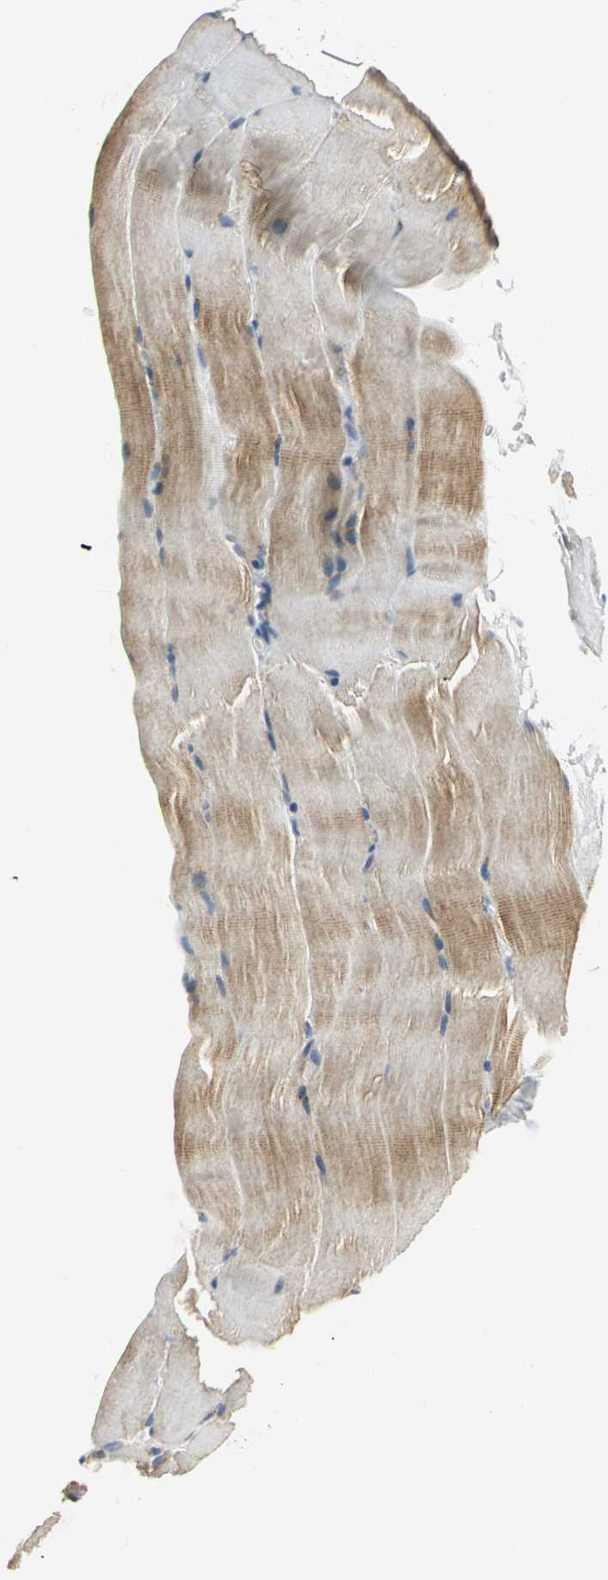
{"staining": {"intensity": "moderate", "quantity": "25%-75%", "location": "cytoplasmic/membranous"}, "tissue": "skeletal muscle", "cell_type": "Myocytes", "image_type": "normal", "snomed": [{"axis": "morphology", "description": "Normal tissue, NOS"}, {"axis": "topography", "description": "Skeletal muscle"}], "caption": "Unremarkable skeletal muscle displays moderate cytoplasmic/membranous expression in about 25%-75% of myocytes.", "gene": "USP40", "patient": {"sex": "female", "age": 37}}